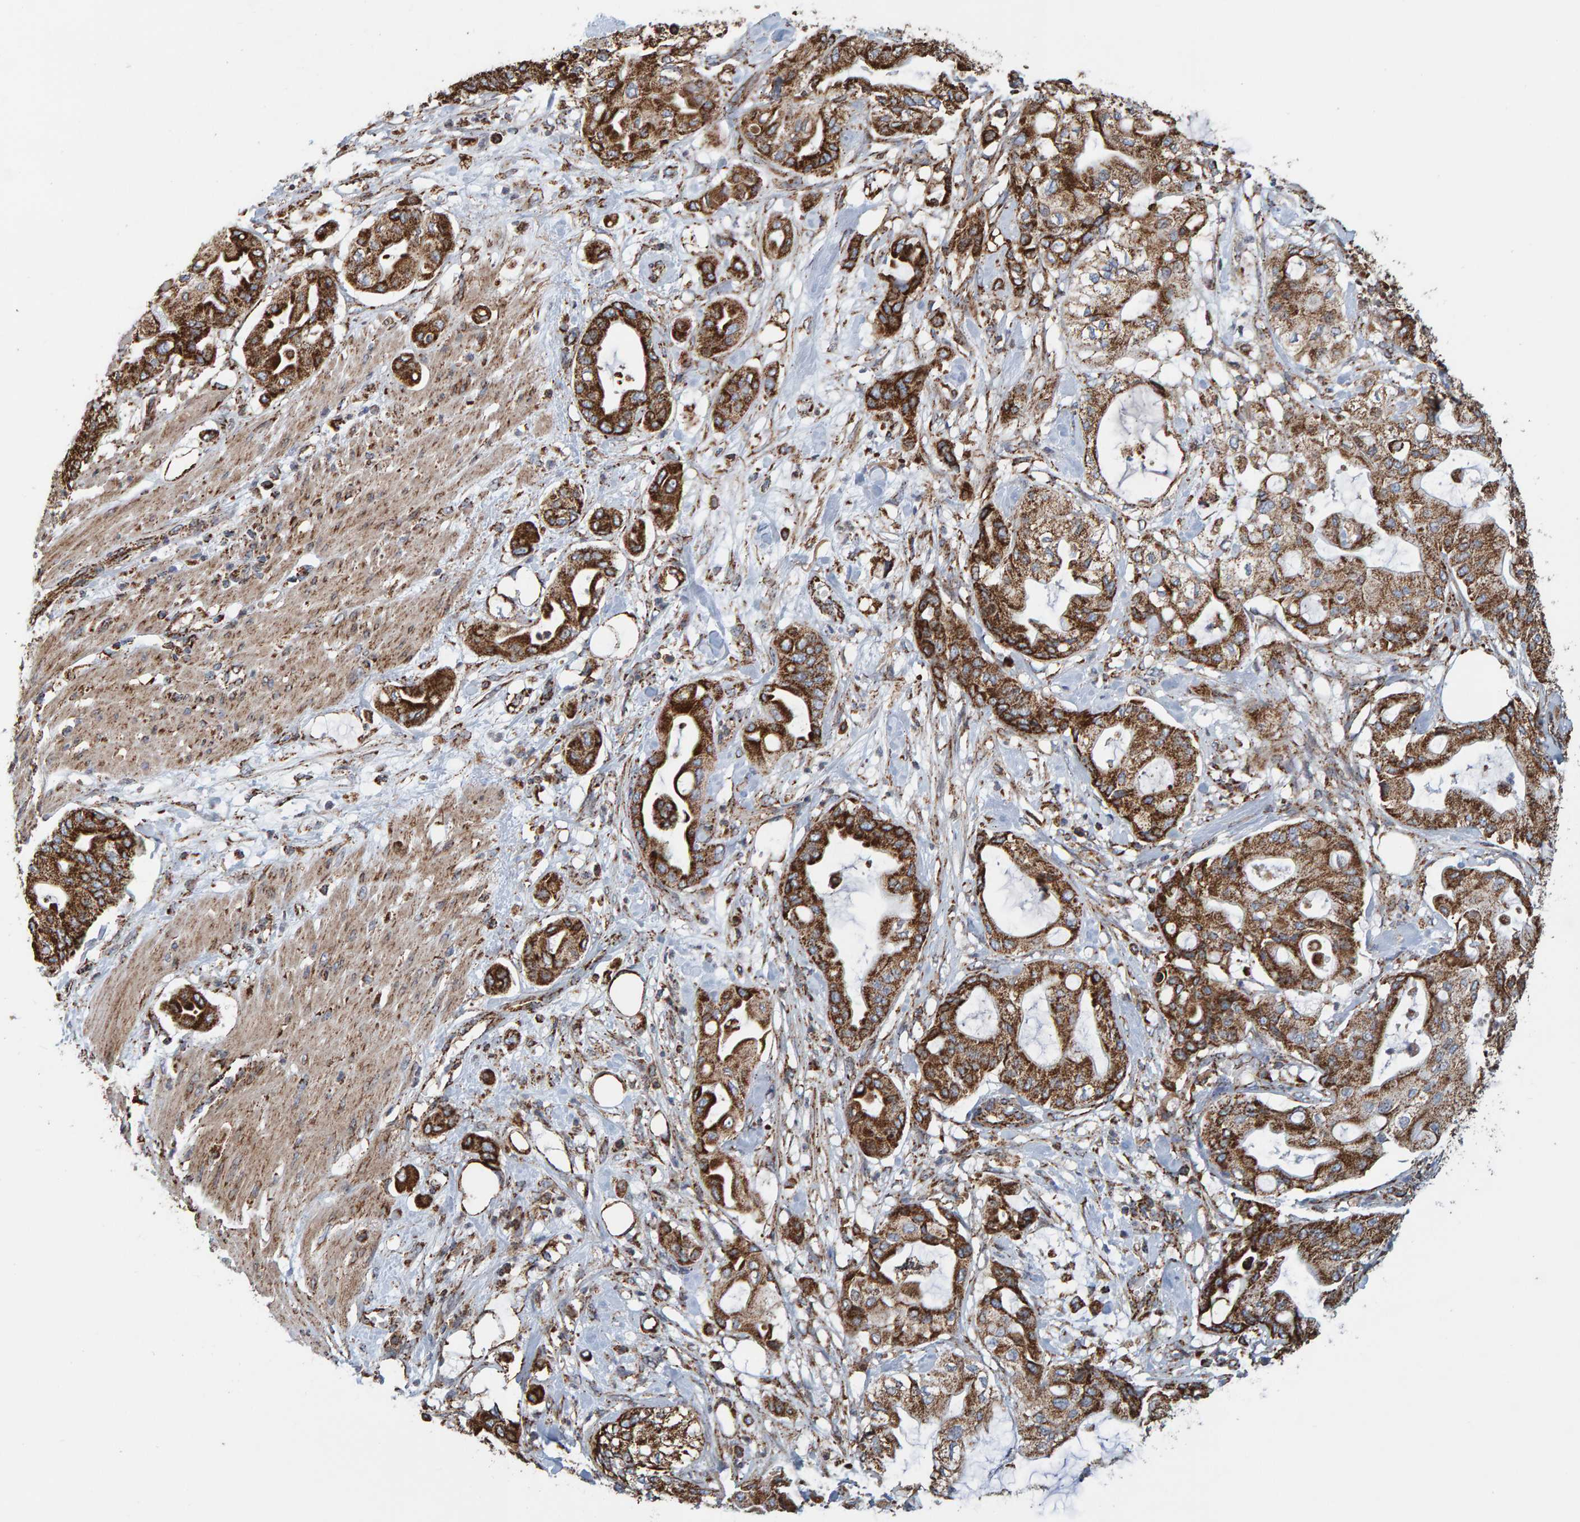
{"staining": {"intensity": "strong", "quantity": ">75%", "location": "cytoplasmic/membranous"}, "tissue": "pancreatic cancer", "cell_type": "Tumor cells", "image_type": "cancer", "snomed": [{"axis": "morphology", "description": "Adenocarcinoma, NOS"}, {"axis": "morphology", "description": "Adenocarcinoma, metastatic, NOS"}, {"axis": "topography", "description": "Lymph node"}, {"axis": "topography", "description": "Pancreas"}, {"axis": "topography", "description": "Duodenum"}], "caption": "High-power microscopy captured an immunohistochemistry (IHC) histopathology image of pancreatic cancer, revealing strong cytoplasmic/membranous expression in approximately >75% of tumor cells.", "gene": "MRPL45", "patient": {"sex": "female", "age": 64}}